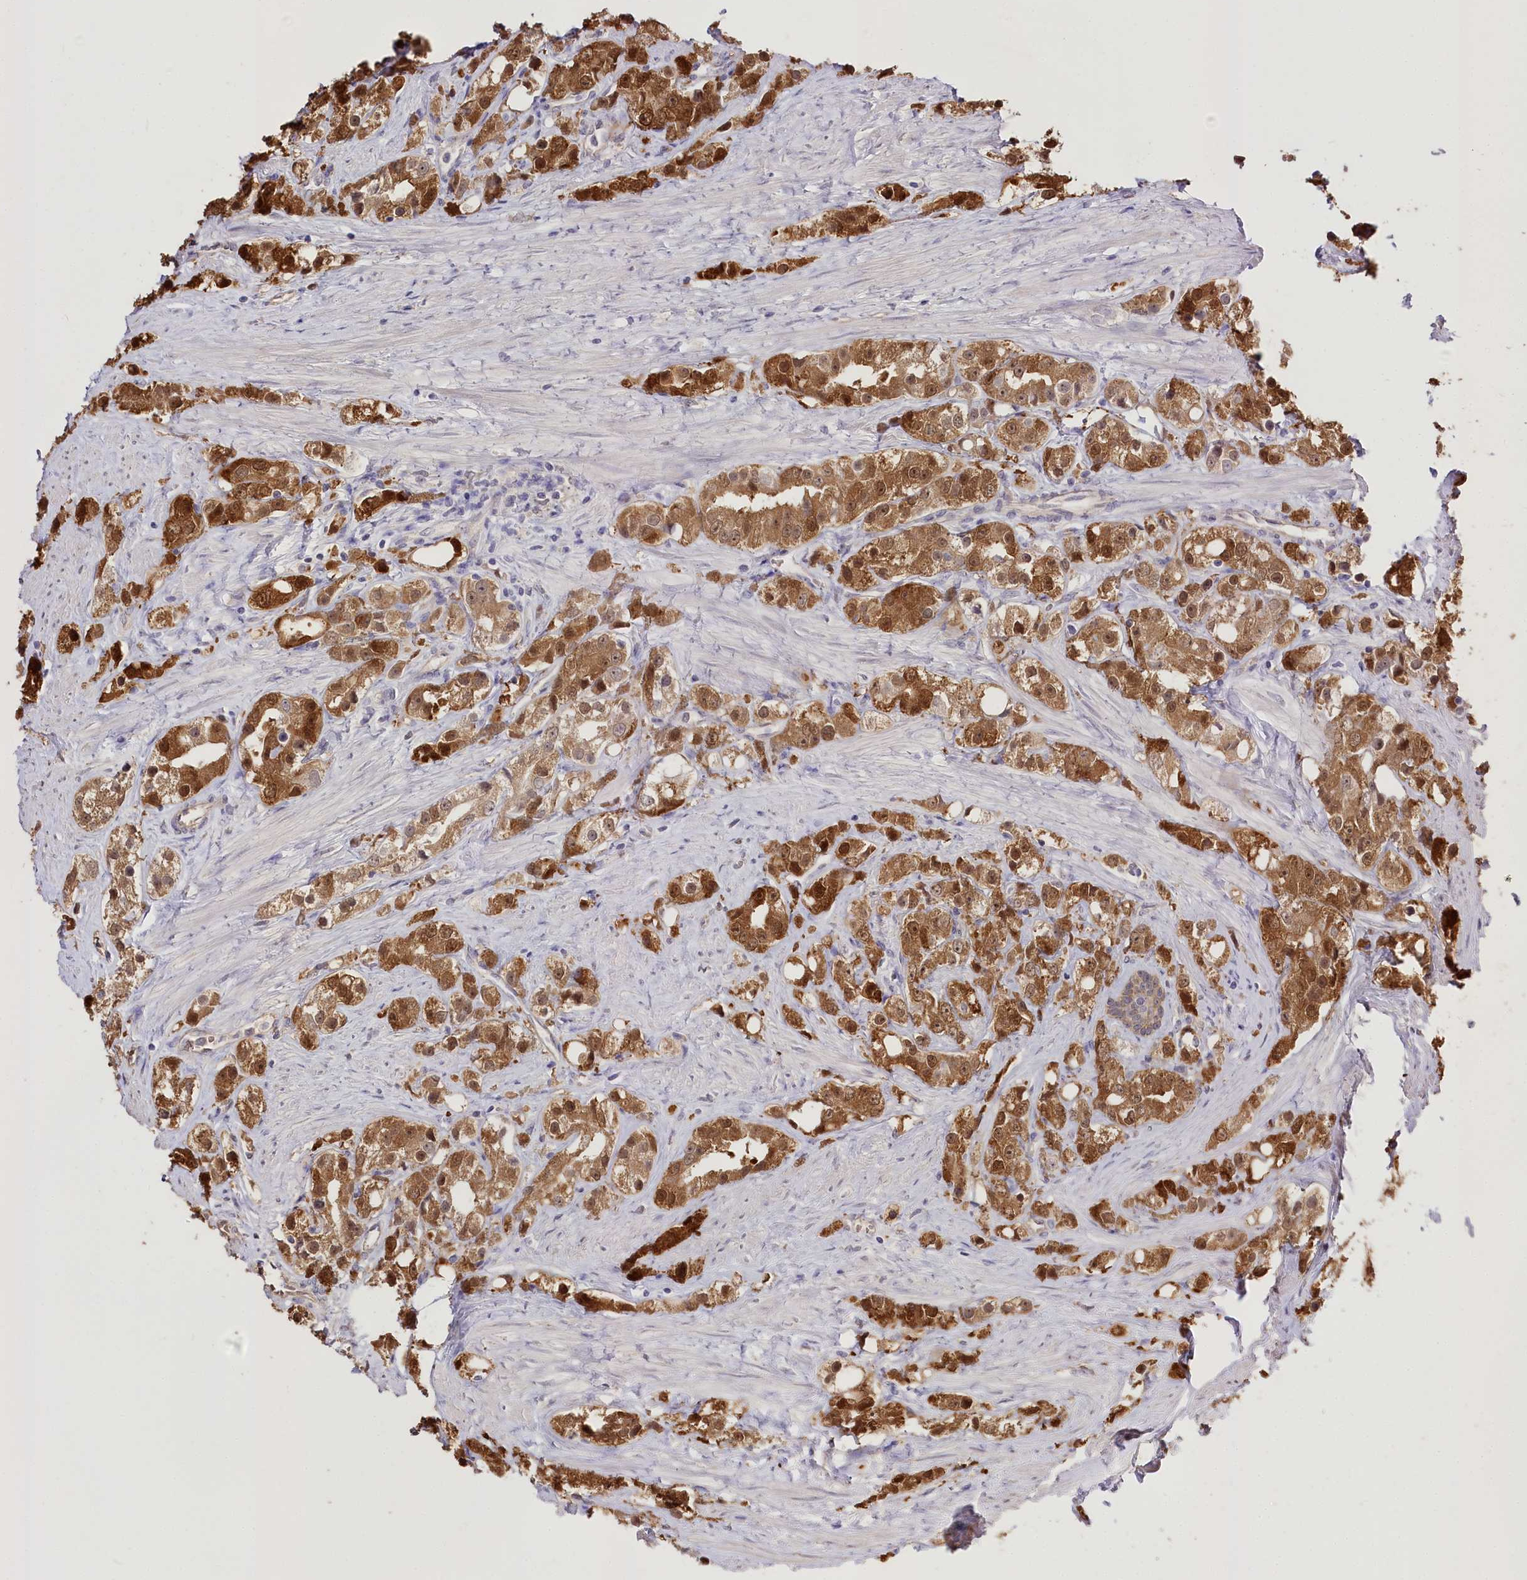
{"staining": {"intensity": "strong", "quantity": ">75%", "location": "cytoplasmic/membranous,nuclear"}, "tissue": "prostate cancer", "cell_type": "Tumor cells", "image_type": "cancer", "snomed": [{"axis": "morphology", "description": "Adenocarcinoma, NOS"}, {"axis": "topography", "description": "Prostate"}], "caption": "Immunohistochemistry (IHC) of prostate adenocarcinoma exhibits high levels of strong cytoplasmic/membranous and nuclear positivity in approximately >75% of tumor cells.", "gene": "R3HDM2", "patient": {"sex": "male", "age": 79}}